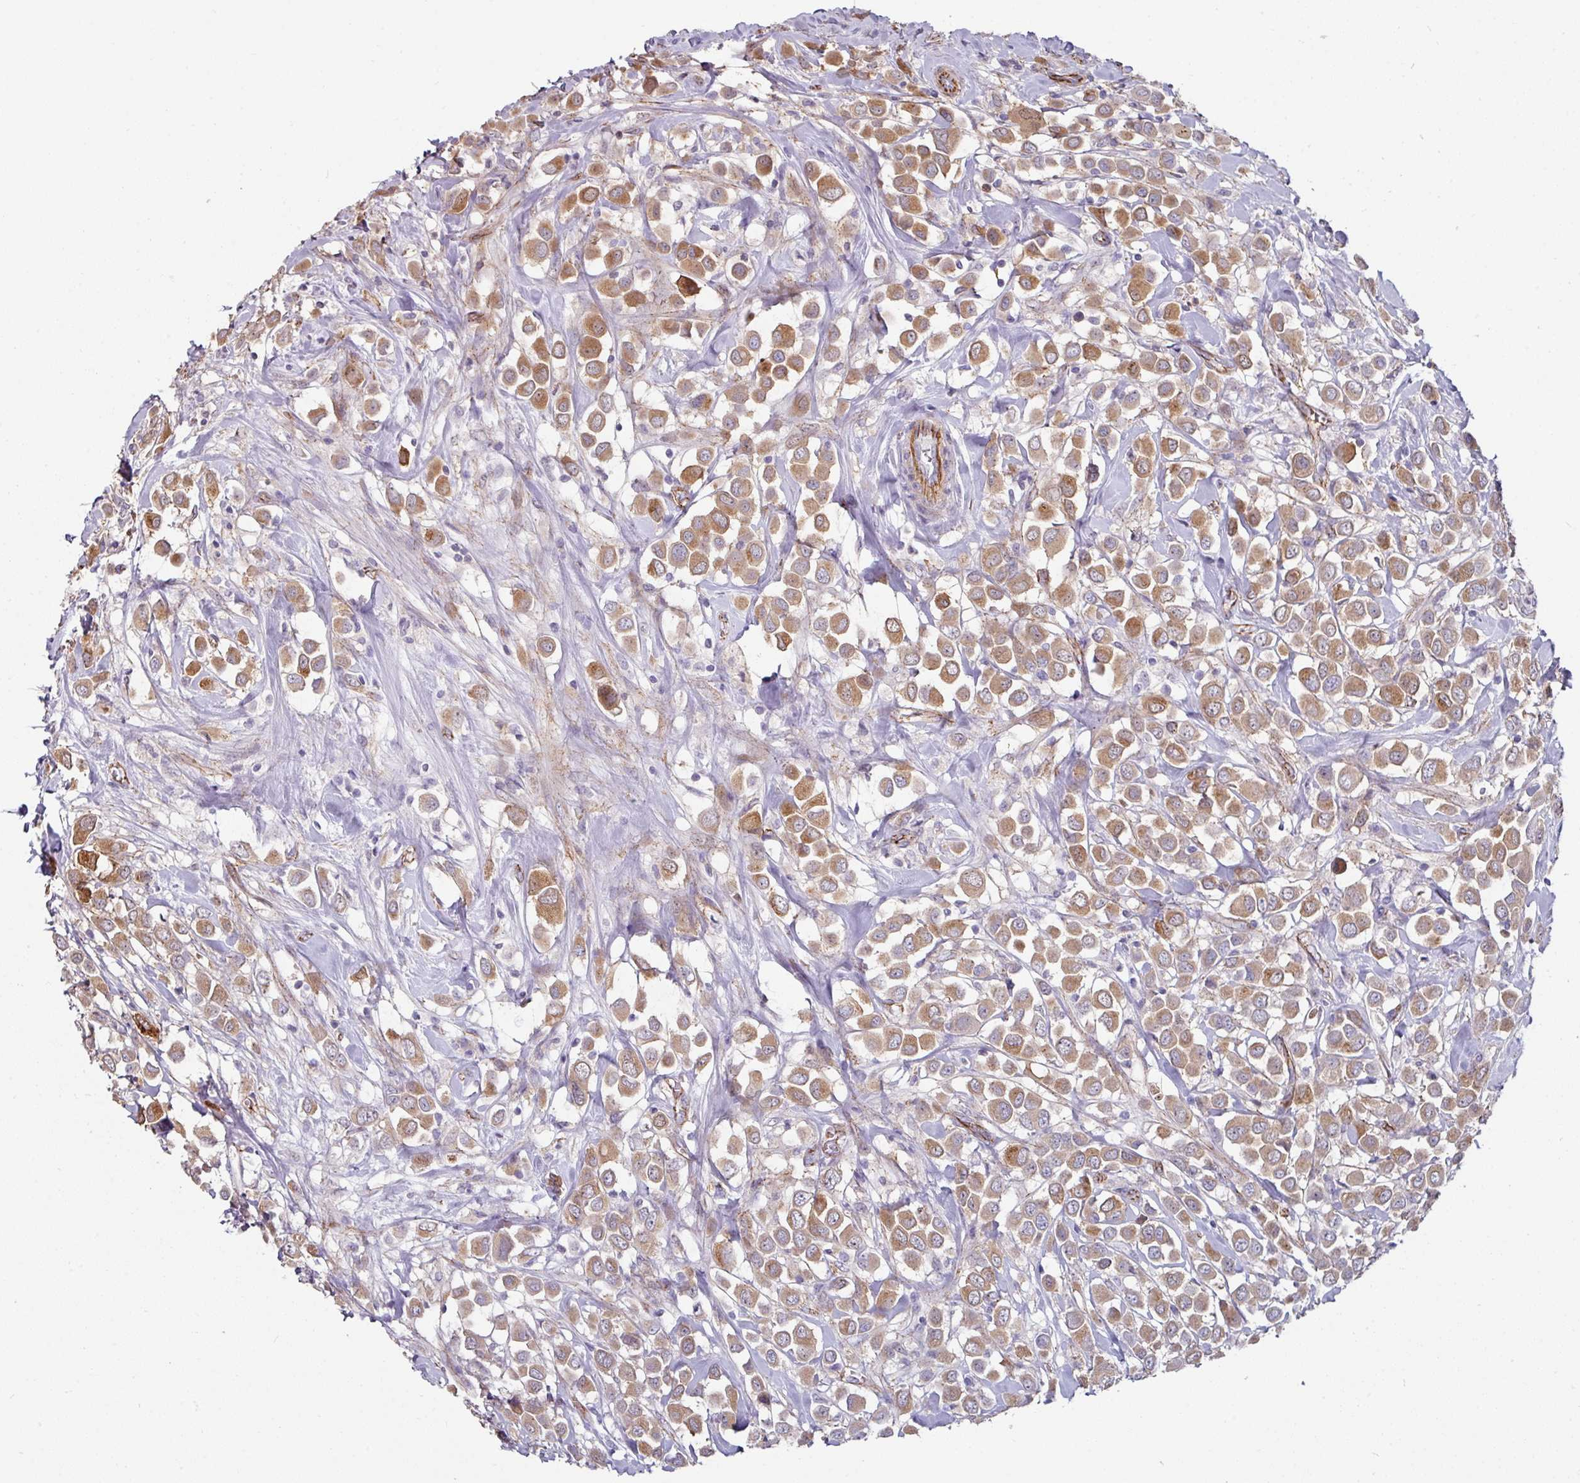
{"staining": {"intensity": "moderate", "quantity": ">75%", "location": "cytoplasmic/membranous"}, "tissue": "breast cancer", "cell_type": "Tumor cells", "image_type": "cancer", "snomed": [{"axis": "morphology", "description": "Duct carcinoma"}, {"axis": "topography", "description": "Breast"}], "caption": "A brown stain highlights moderate cytoplasmic/membranous staining of a protein in breast cancer (intraductal carcinoma) tumor cells.", "gene": "JUP", "patient": {"sex": "female", "age": 61}}